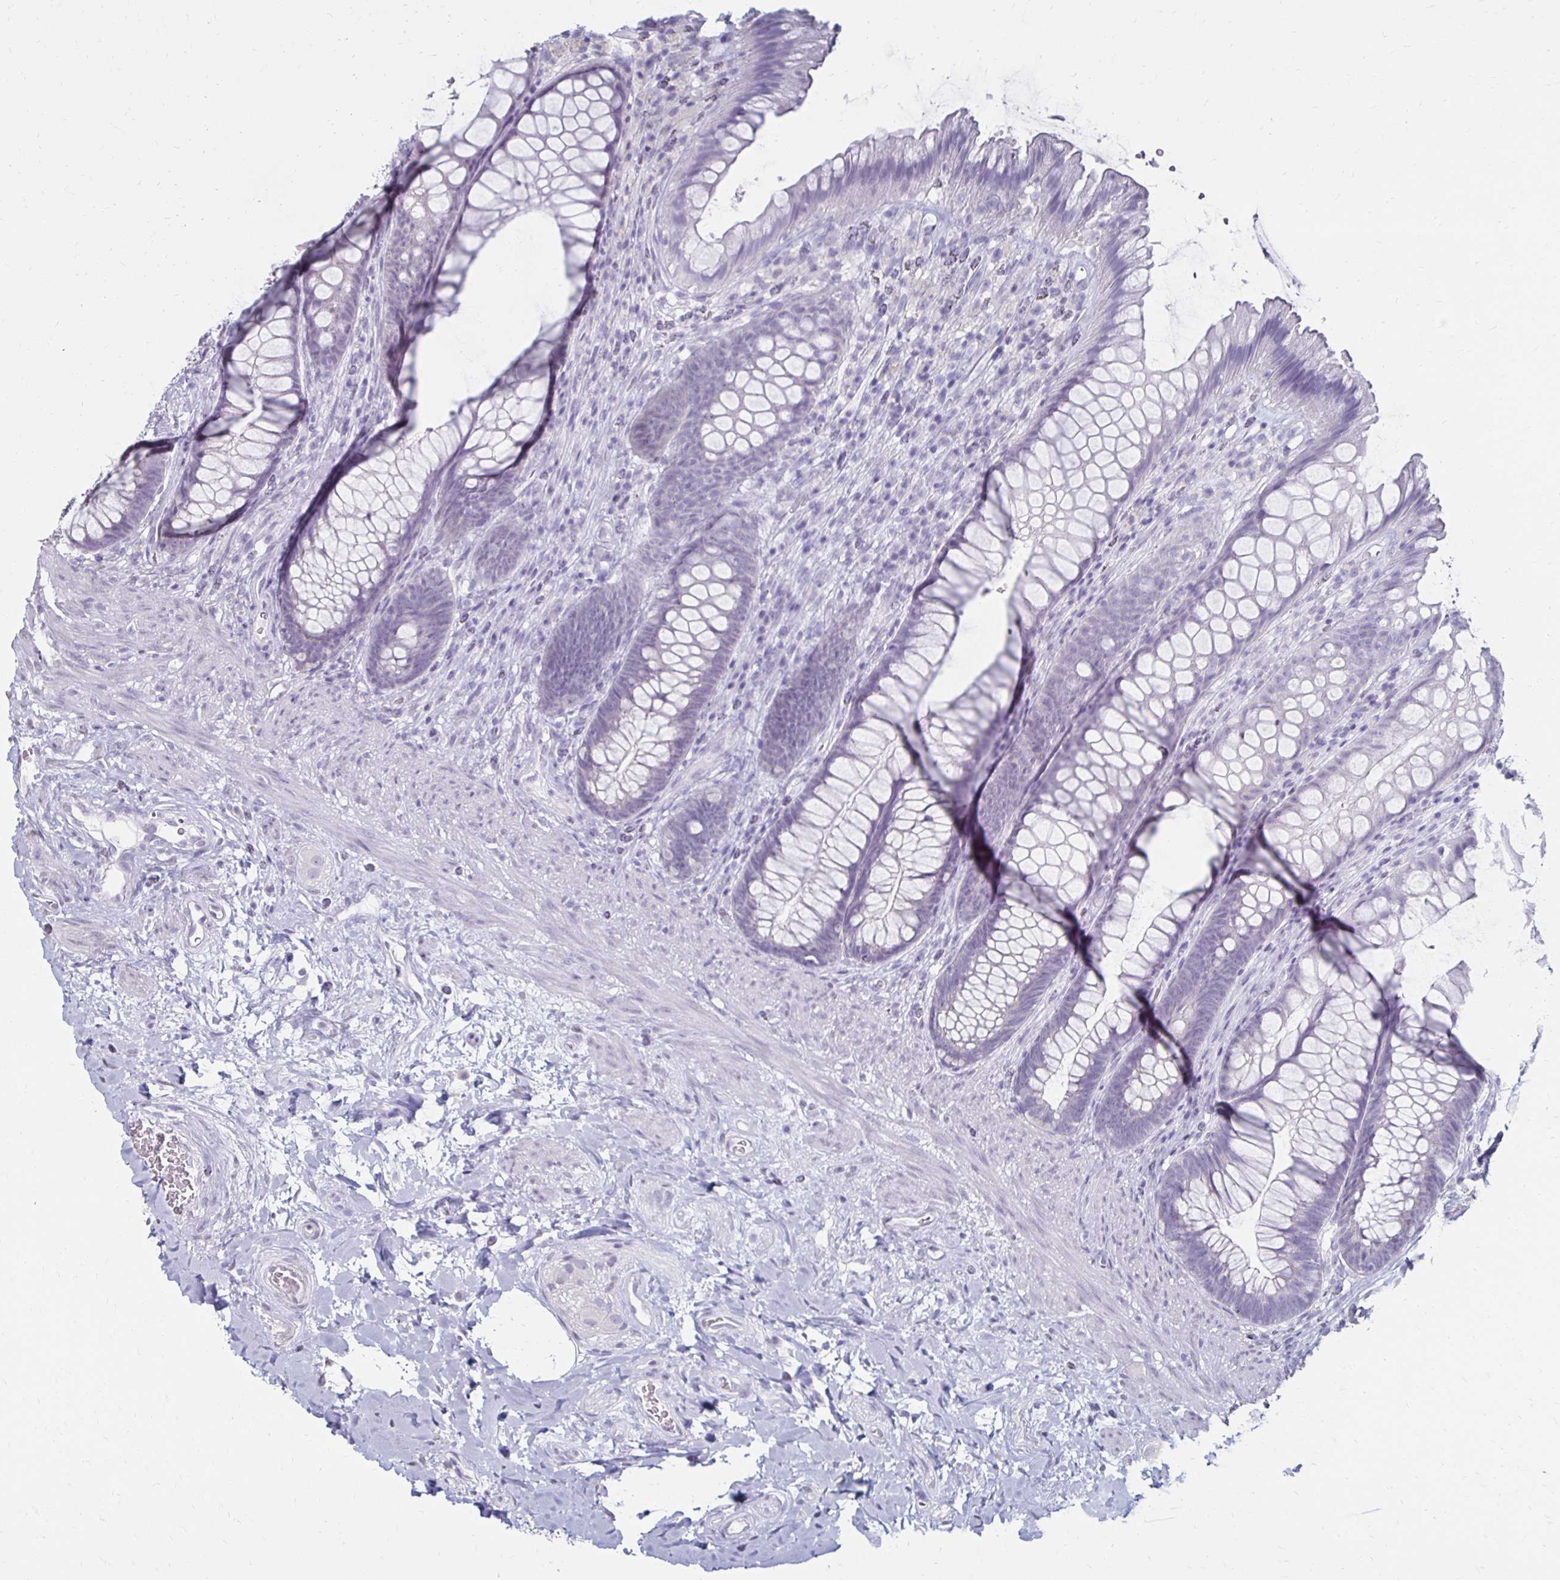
{"staining": {"intensity": "negative", "quantity": "none", "location": "none"}, "tissue": "rectum", "cell_type": "Glandular cells", "image_type": "normal", "snomed": [{"axis": "morphology", "description": "Normal tissue, NOS"}, {"axis": "topography", "description": "Rectum"}], "caption": "Protein analysis of benign rectum displays no significant expression in glandular cells.", "gene": "TOMM34", "patient": {"sex": "male", "age": 53}}